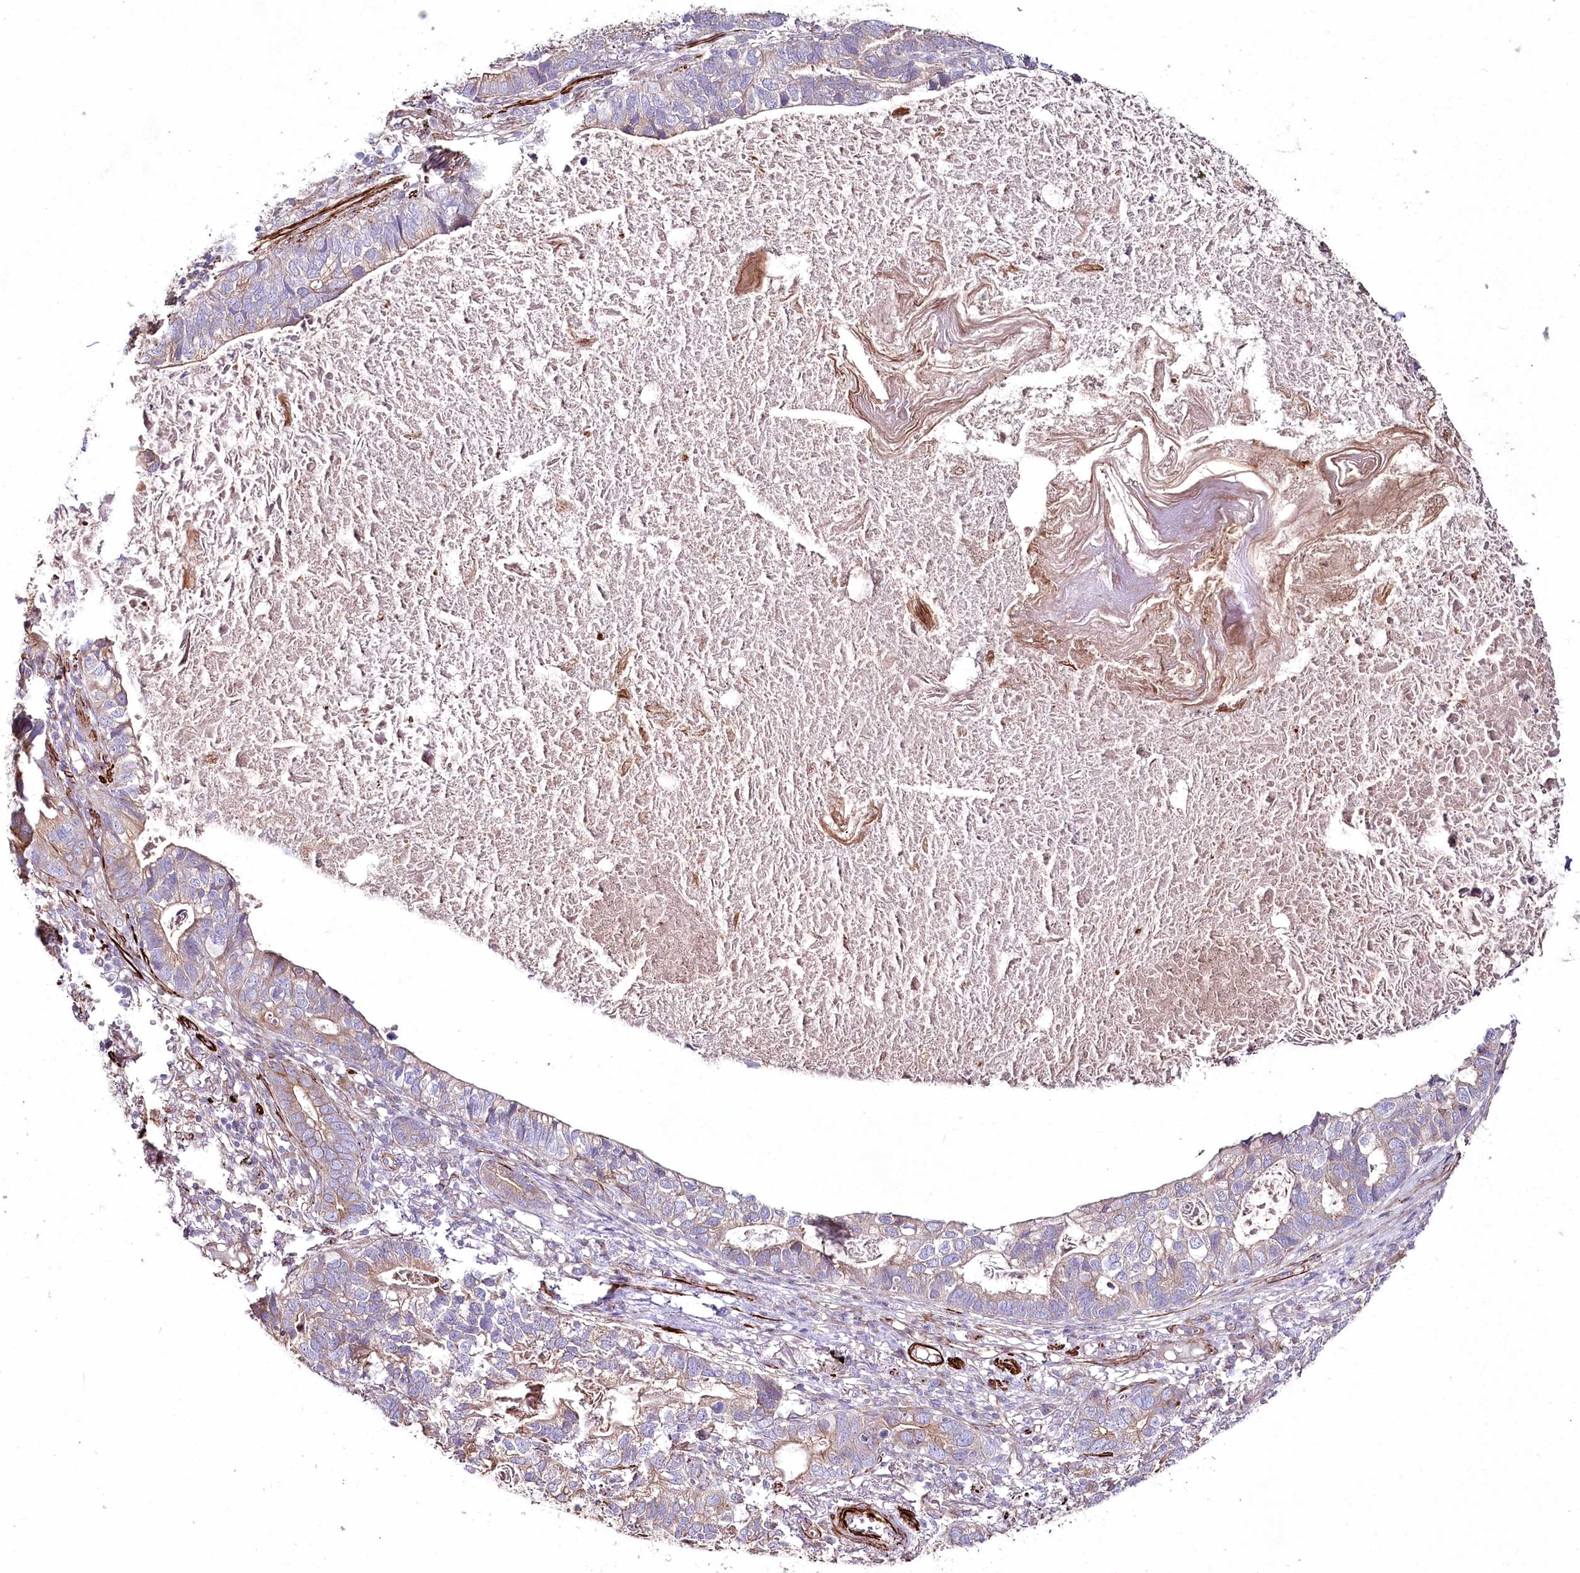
{"staining": {"intensity": "moderate", "quantity": ">75%", "location": "cytoplasmic/membranous"}, "tissue": "lung cancer", "cell_type": "Tumor cells", "image_type": "cancer", "snomed": [{"axis": "morphology", "description": "Adenocarcinoma, NOS"}, {"axis": "topography", "description": "Lung"}], "caption": "Immunohistochemistry (DAB) staining of human adenocarcinoma (lung) reveals moderate cytoplasmic/membranous protein positivity in about >75% of tumor cells.", "gene": "SUMF1", "patient": {"sex": "male", "age": 67}}